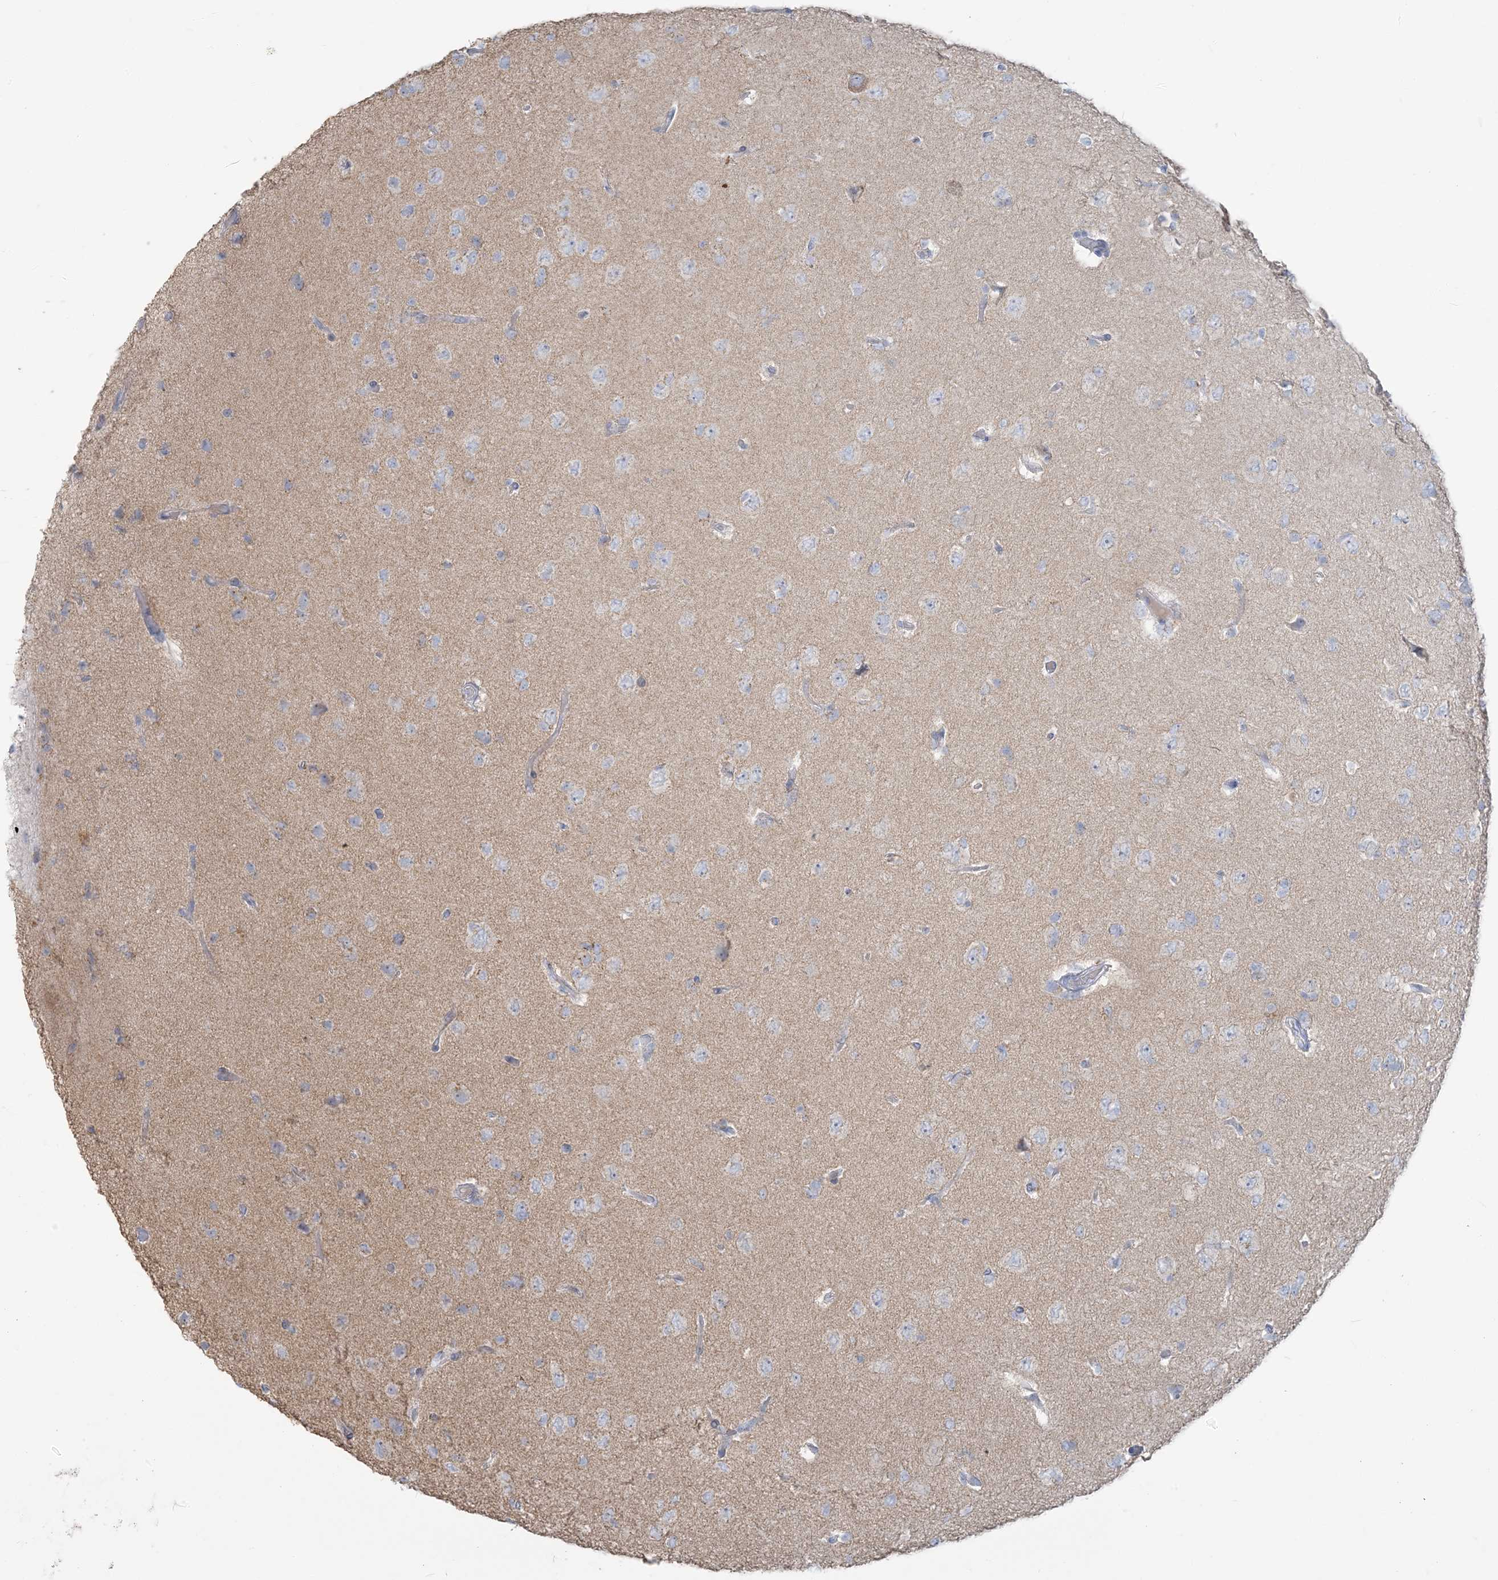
{"staining": {"intensity": "negative", "quantity": "none", "location": "none"}, "tissue": "glioma", "cell_type": "Tumor cells", "image_type": "cancer", "snomed": [{"axis": "morphology", "description": "Glioma, malignant, High grade"}, {"axis": "topography", "description": "Brain"}], "caption": "Immunohistochemical staining of malignant glioma (high-grade) demonstrates no significant staining in tumor cells.", "gene": "SCML1", "patient": {"sex": "female", "age": 59}}